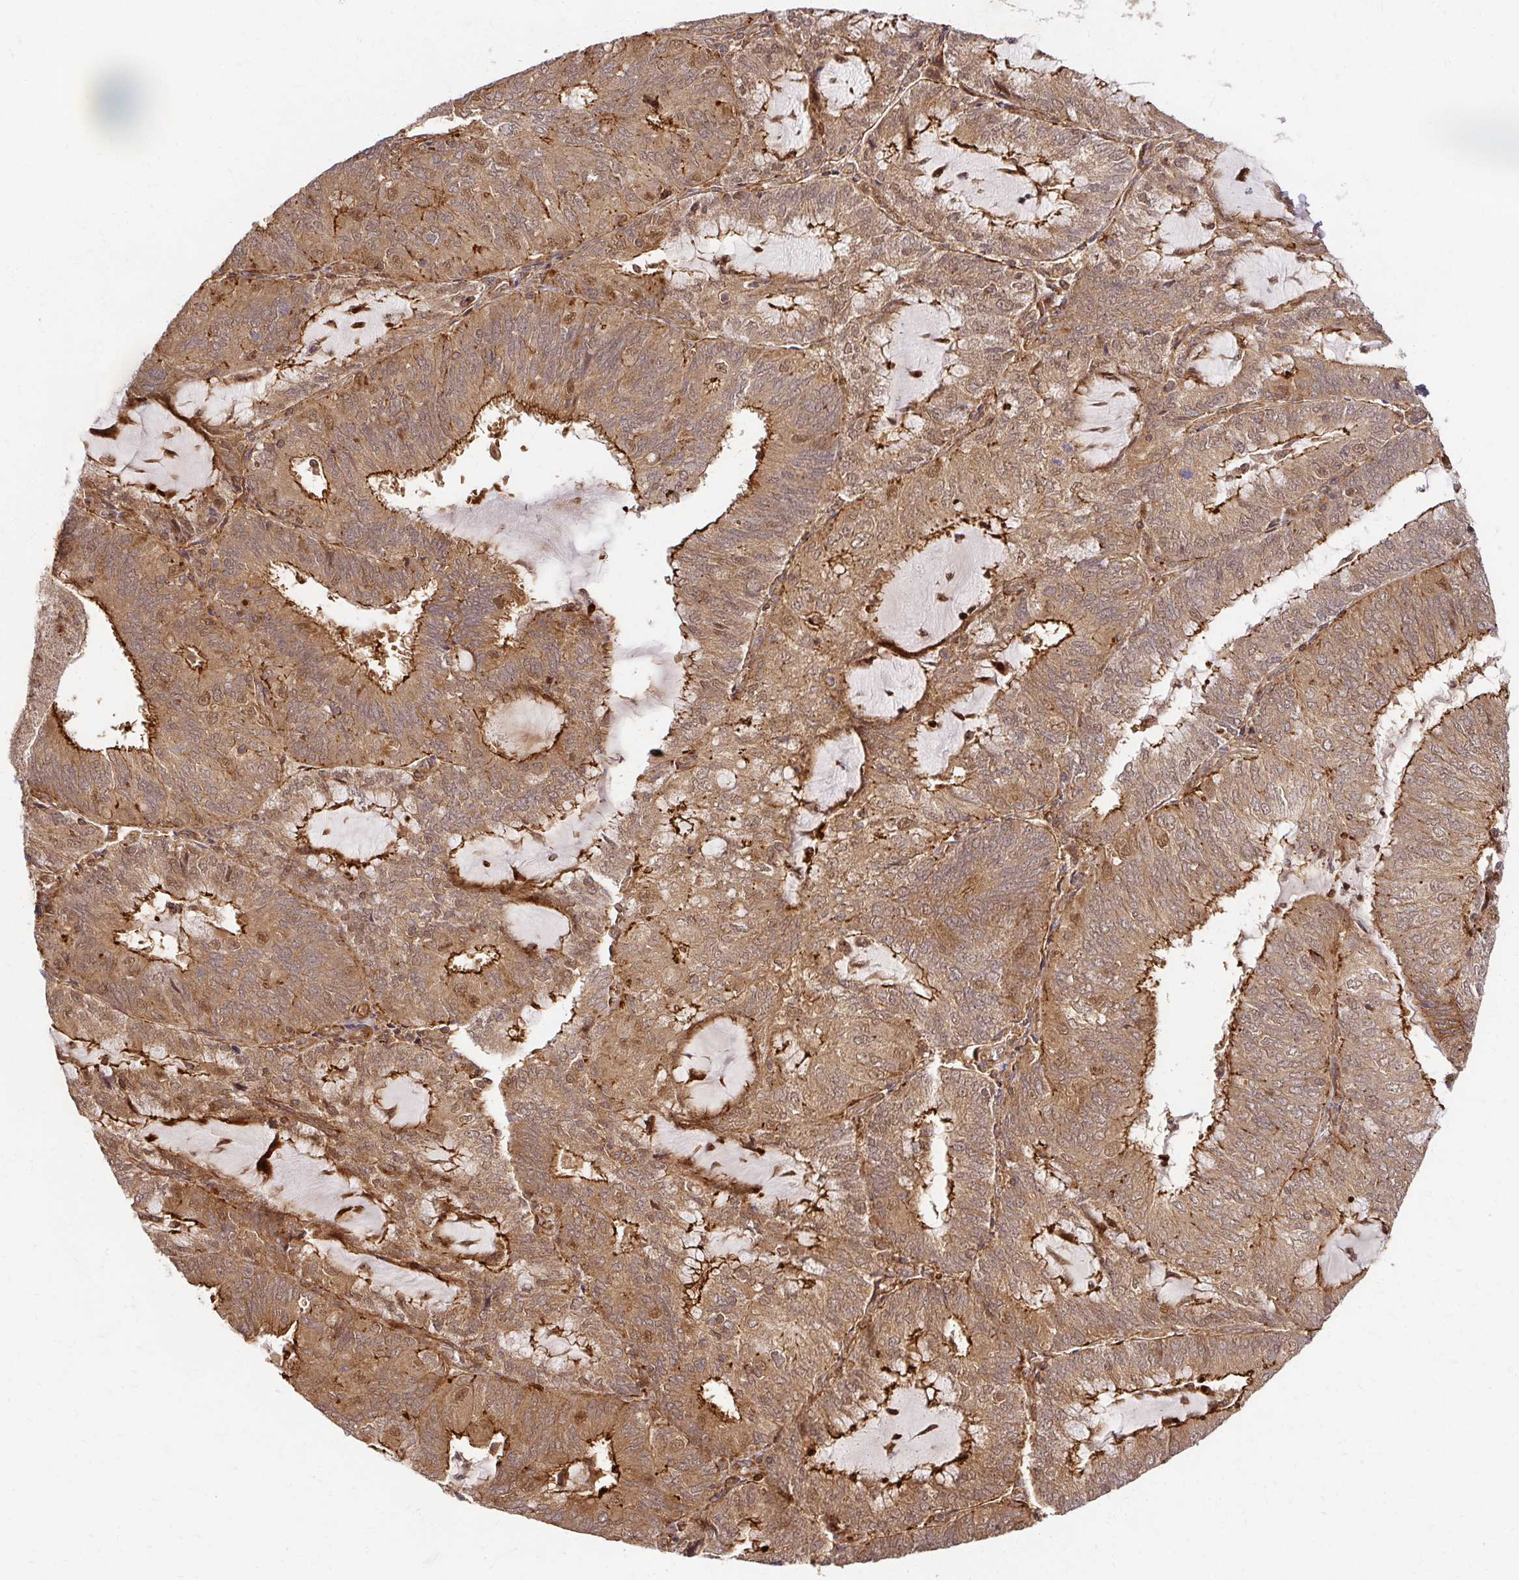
{"staining": {"intensity": "moderate", "quantity": ">75%", "location": "cytoplasmic/membranous"}, "tissue": "endometrial cancer", "cell_type": "Tumor cells", "image_type": "cancer", "snomed": [{"axis": "morphology", "description": "Adenocarcinoma, NOS"}, {"axis": "topography", "description": "Endometrium"}], "caption": "Adenocarcinoma (endometrial) stained with IHC reveals moderate cytoplasmic/membranous positivity in about >75% of tumor cells.", "gene": "PSMA4", "patient": {"sex": "female", "age": 81}}